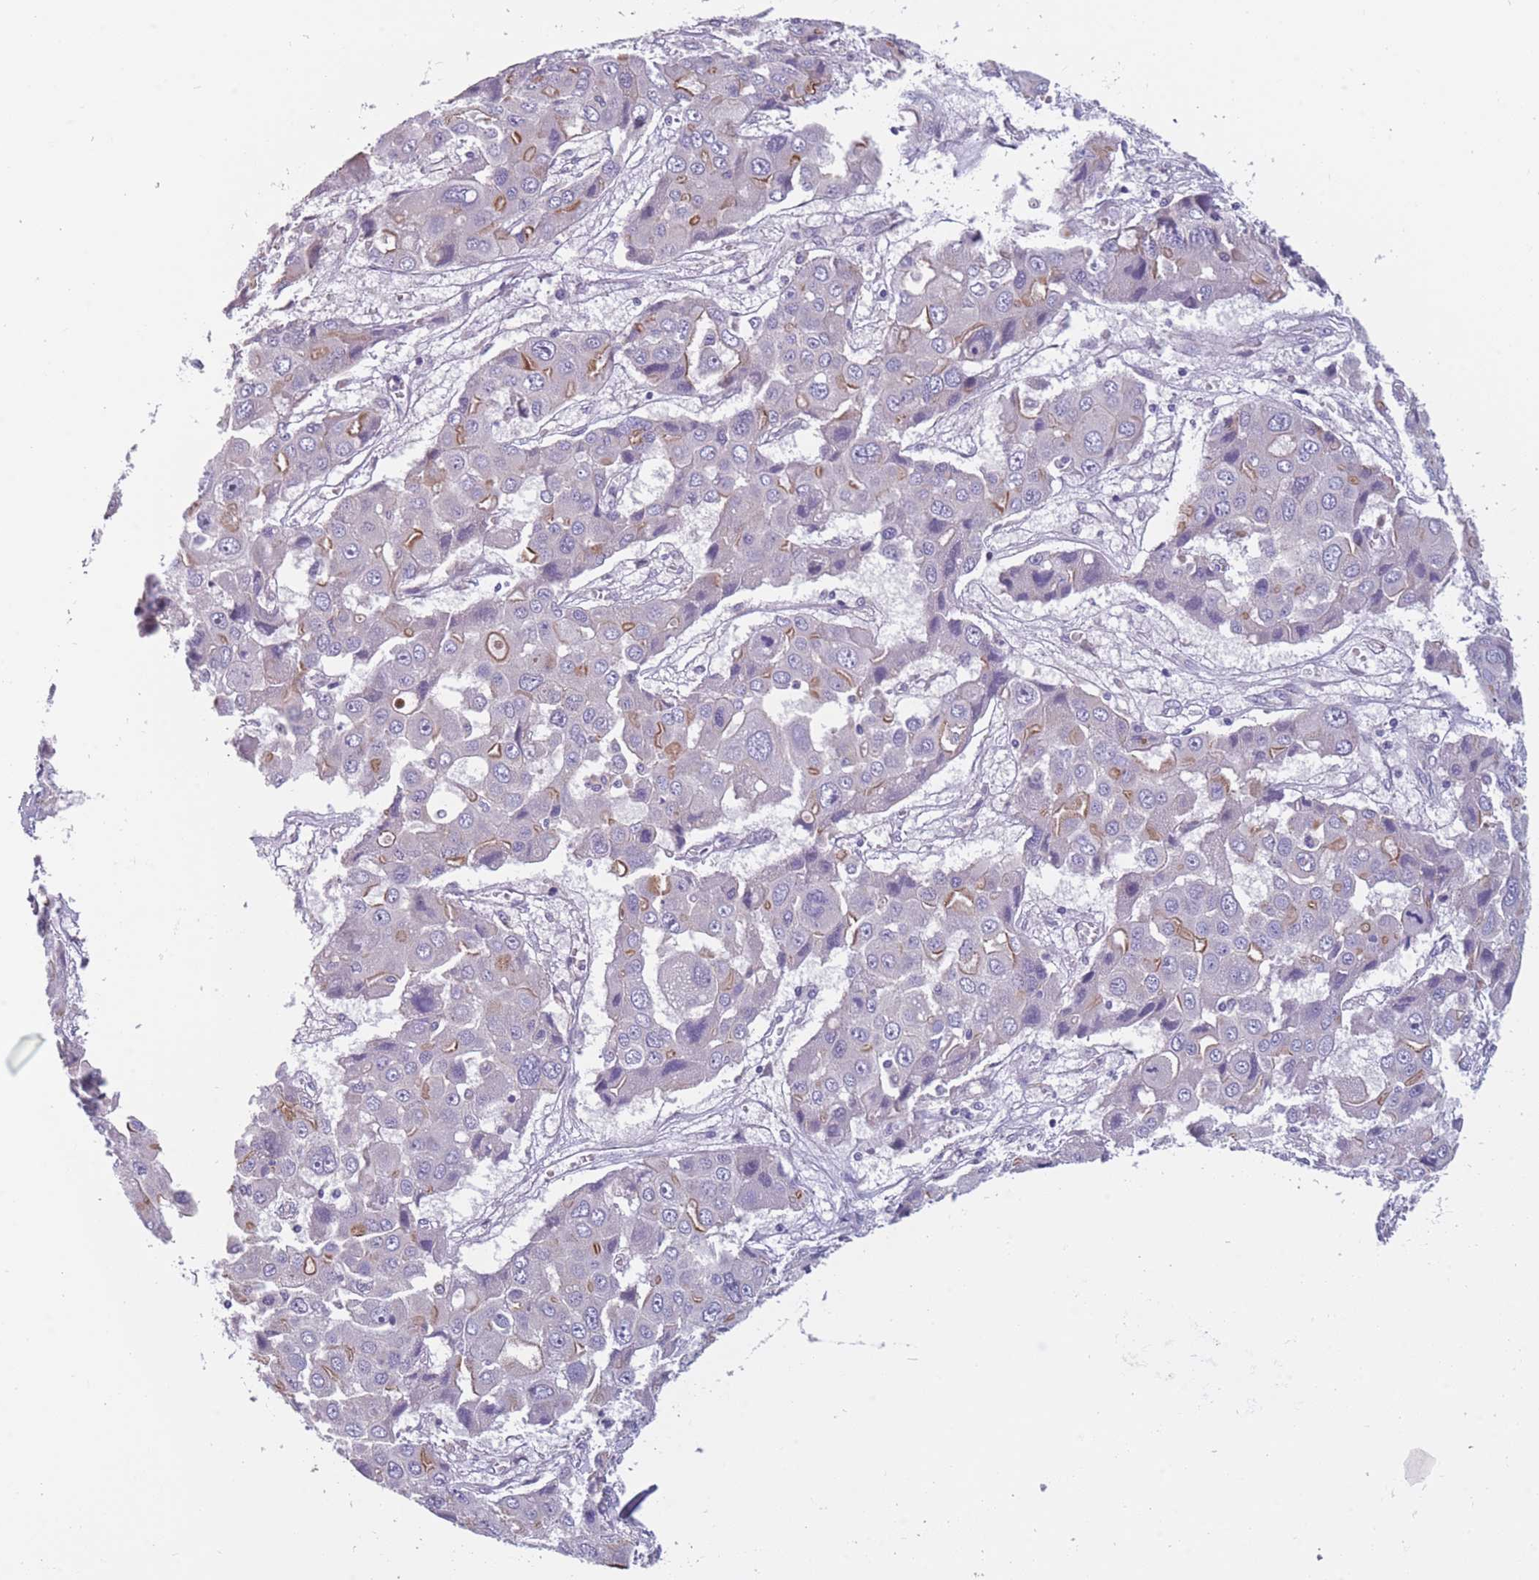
{"staining": {"intensity": "moderate", "quantity": "<25%", "location": "cytoplasmic/membranous"}, "tissue": "liver cancer", "cell_type": "Tumor cells", "image_type": "cancer", "snomed": [{"axis": "morphology", "description": "Cholangiocarcinoma"}, {"axis": "topography", "description": "Liver"}], "caption": "Liver cancer was stained to show a protein in brown. There is low levels of moderate cytoplasmic/membranous positivity in about <25% of tumor cells. (brown staining indicates protein expression, while blue staining denotes nuclei).", "gene": "FAM83F", "patient": {"sex": "male", "age": 67}}